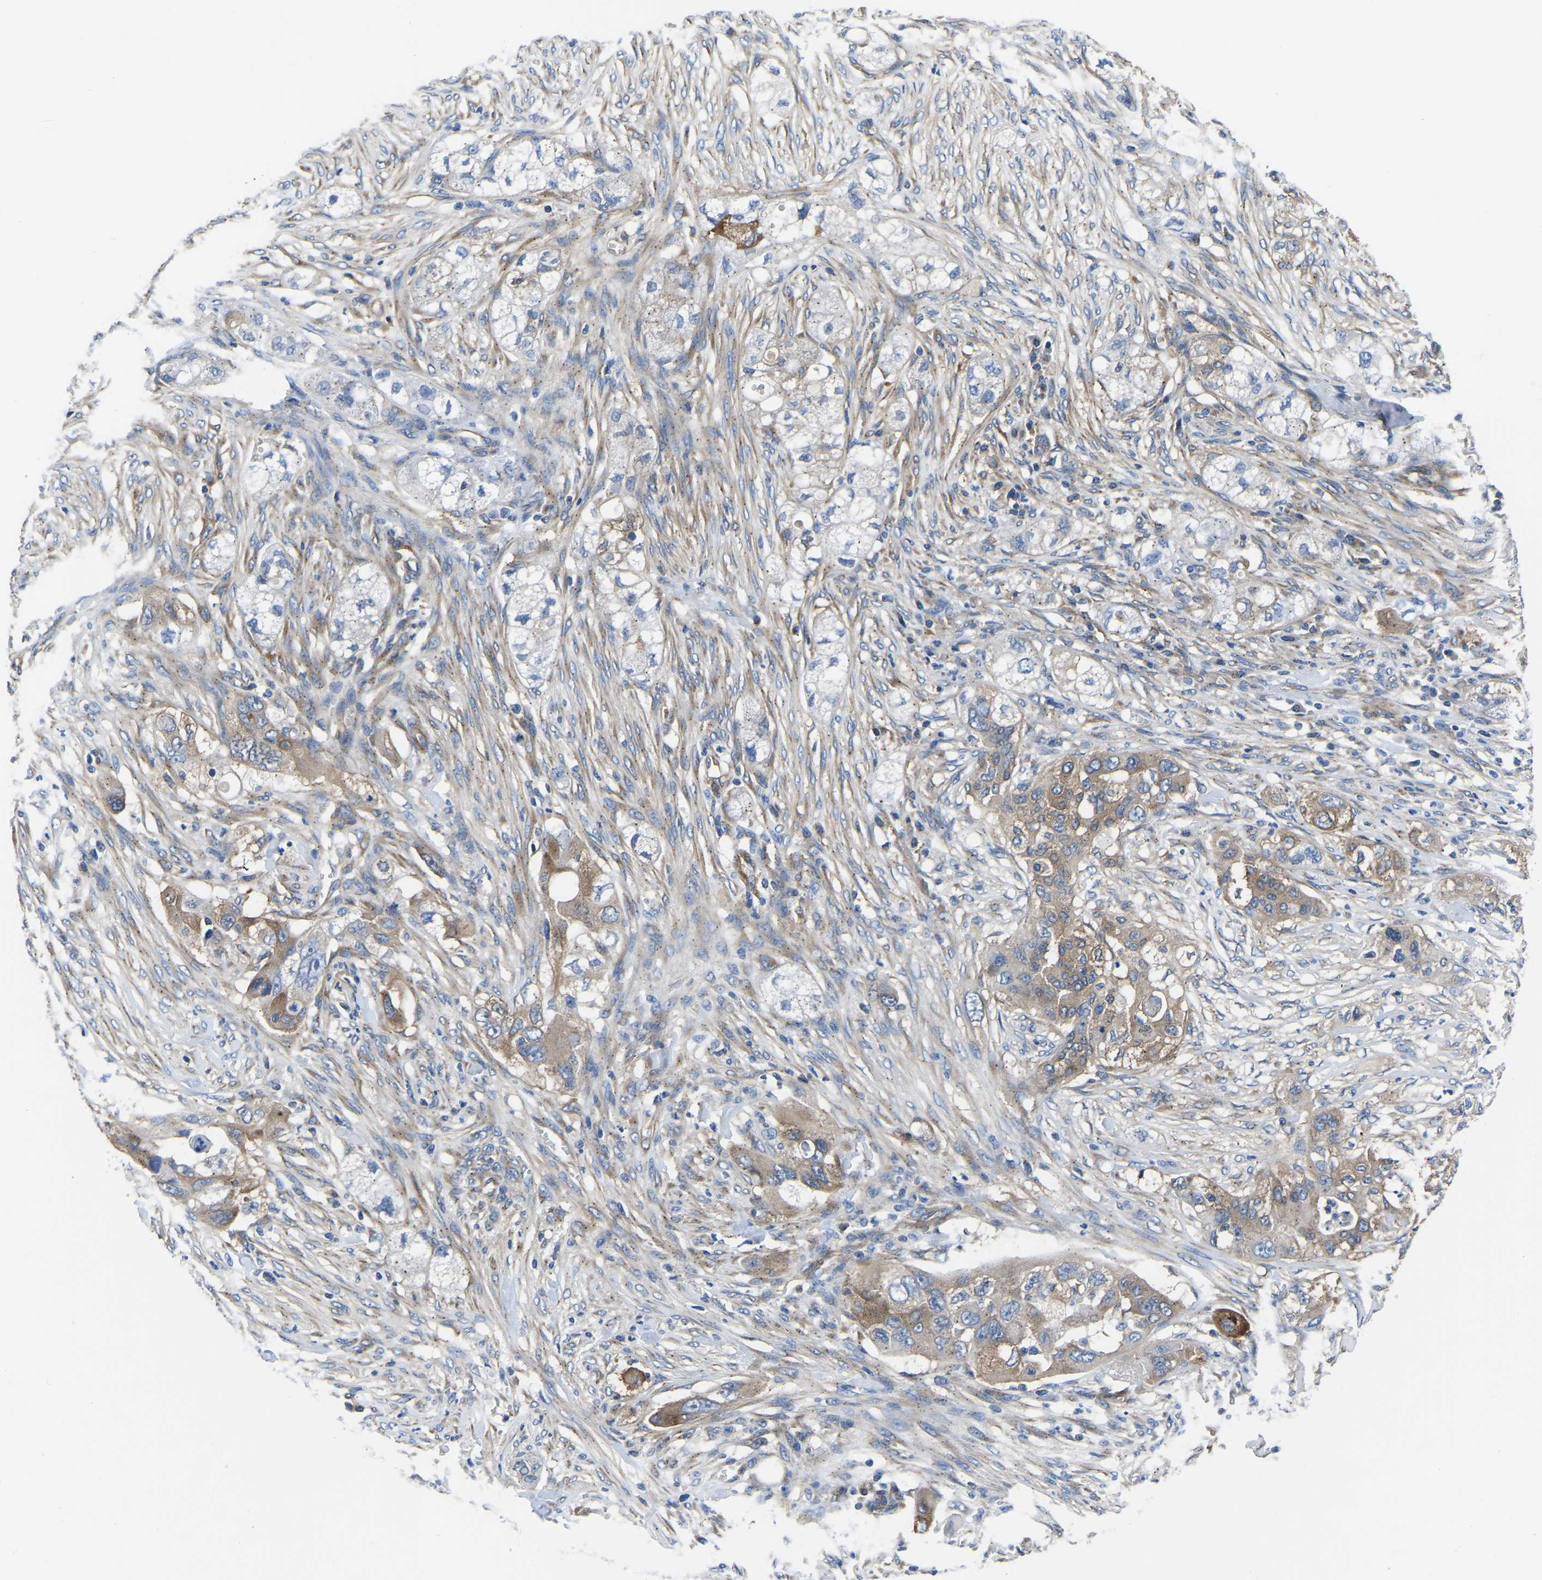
{"staining": {"intensity": "weak", "quantity": ">75%", "location": "cytoplasmic/membranous"}, "tissue": "pancreatic cancer", "cell_type": "Tumor cells", "image_type": "cancer", "snomed": [{"axis": "morphology", "description": "Adenocarcinoma, NOS"}, {"axis": "topography", "description": "Pancreas"}], "caption": "About >75% of tumor cells in pancreatic cancer show weak cytoplasmic/membranous protein expression as visualized by brown immunohistochemical staining.", "gene": "TFG", "patient": {"sex": "female", "age": 78}}